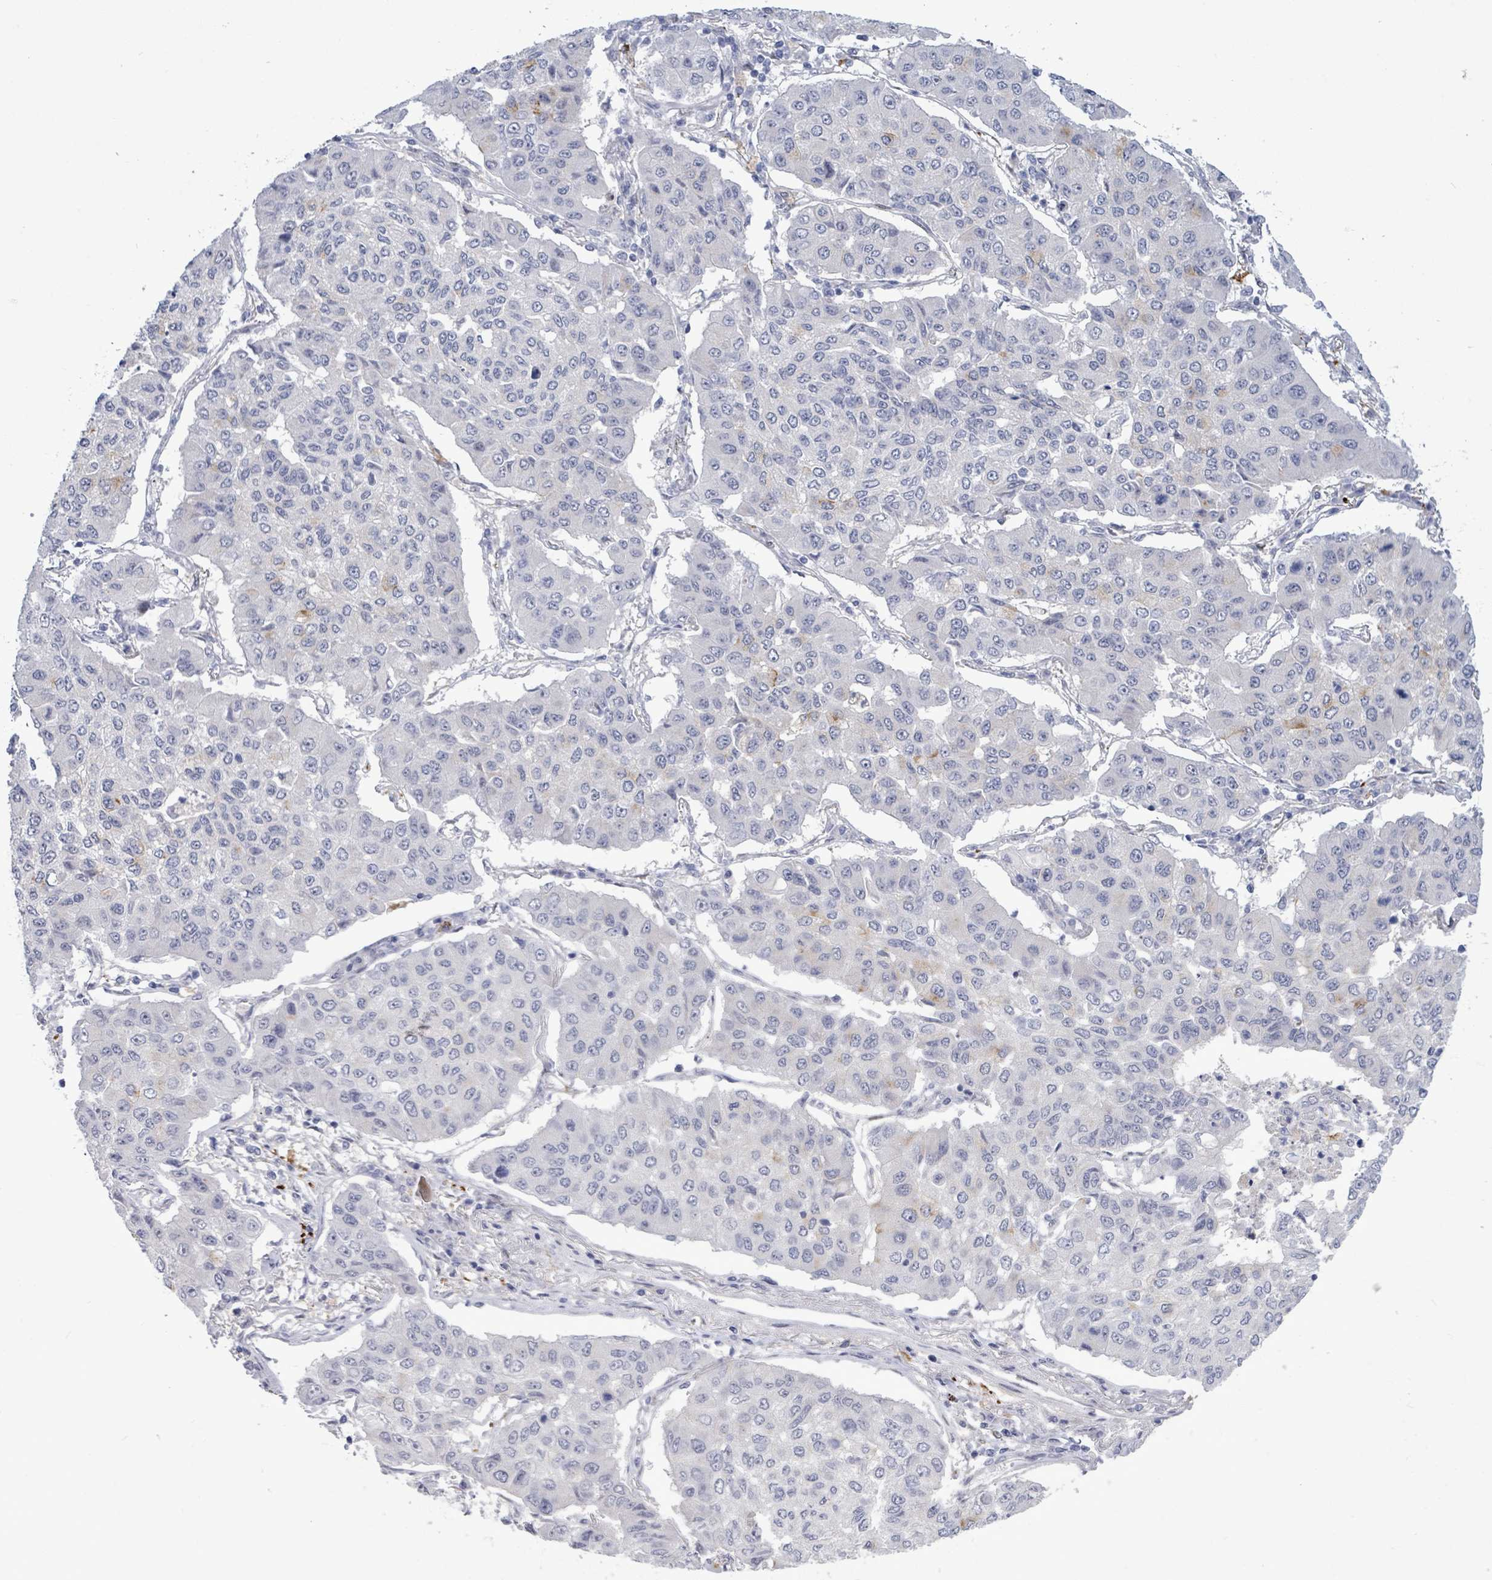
{"staining": {"intensity": "negative", "quantity": "none", "location": "none"}, "tissue": "lung cancer", "cell_type": "Tumor cells", "image_type": "cancer", "snomed": [{"axis": "morphology", "description": "Squamous cell carcinoma, NOS"}, {"axis": "topography", "description": "Lung"}], "caption": "Squamous cell carcinoma (lung) stained for a protein using immunohistochemistry (IHC) displays no staining tumor cells.", "gene": "CT45A5", "patient": {"sex": "male", "age": 74}}